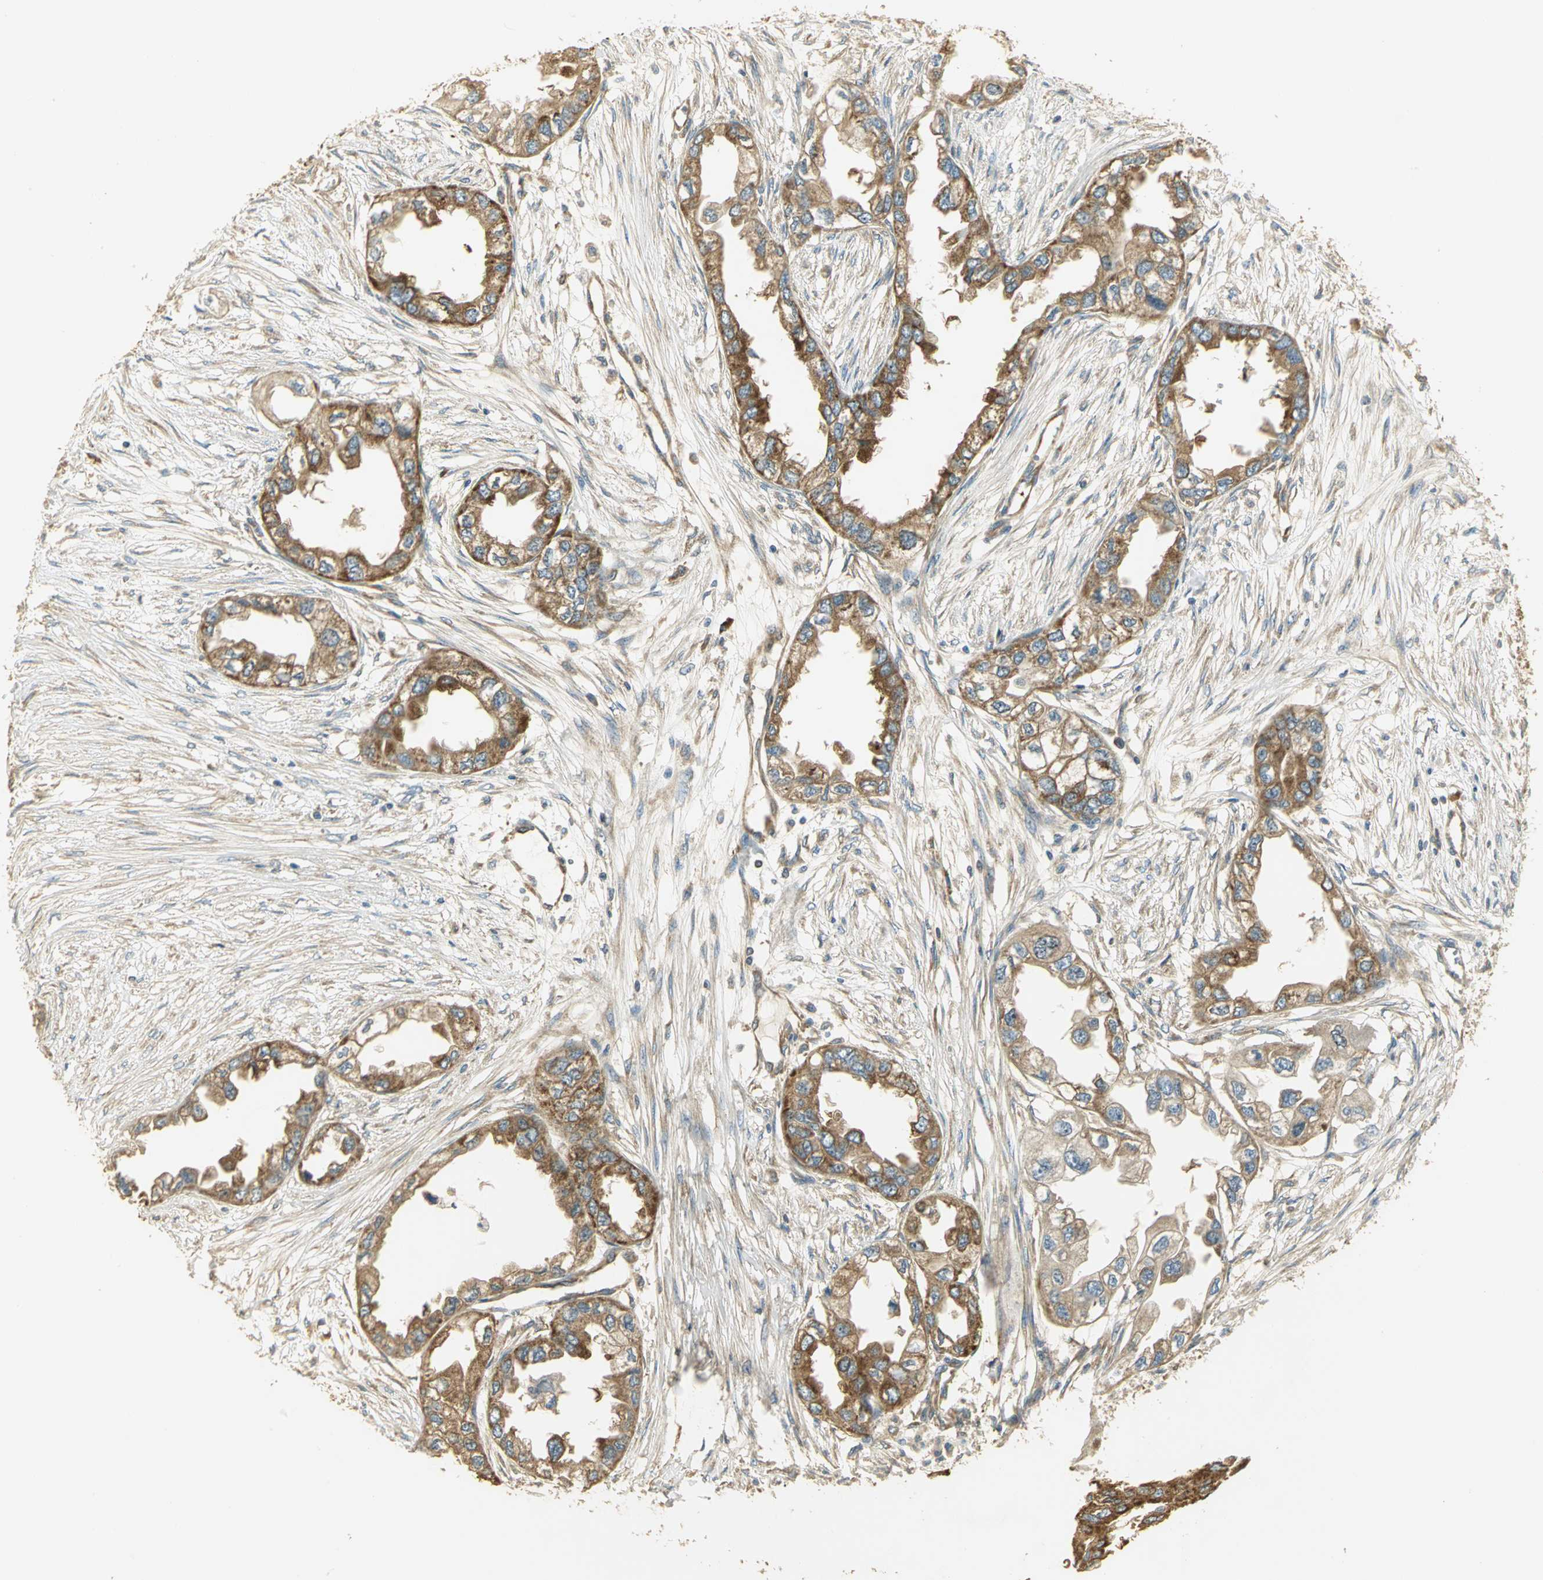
{"staining": {"intensity": "moderate", "quantity": ">75%", "location": "cytoplasmic/membranous"}, "tissue": "endometrial cancer", "cell_type": "Tumor cells", "image_type": "cancer", "snomed": [{"axis": "morphology", "description": "Adenocarcinoma, NOS"}, {"axis": "topography", "description": "Endometrium"}], "caption": "Moderate cytoplasmic/membranous positivity for a protein is present in approximately >75% of tumor cells of endometrial adenocarcinoma using IHC.", "gene": "RARS1", "patient": {"sex": "female", "age": 67}}